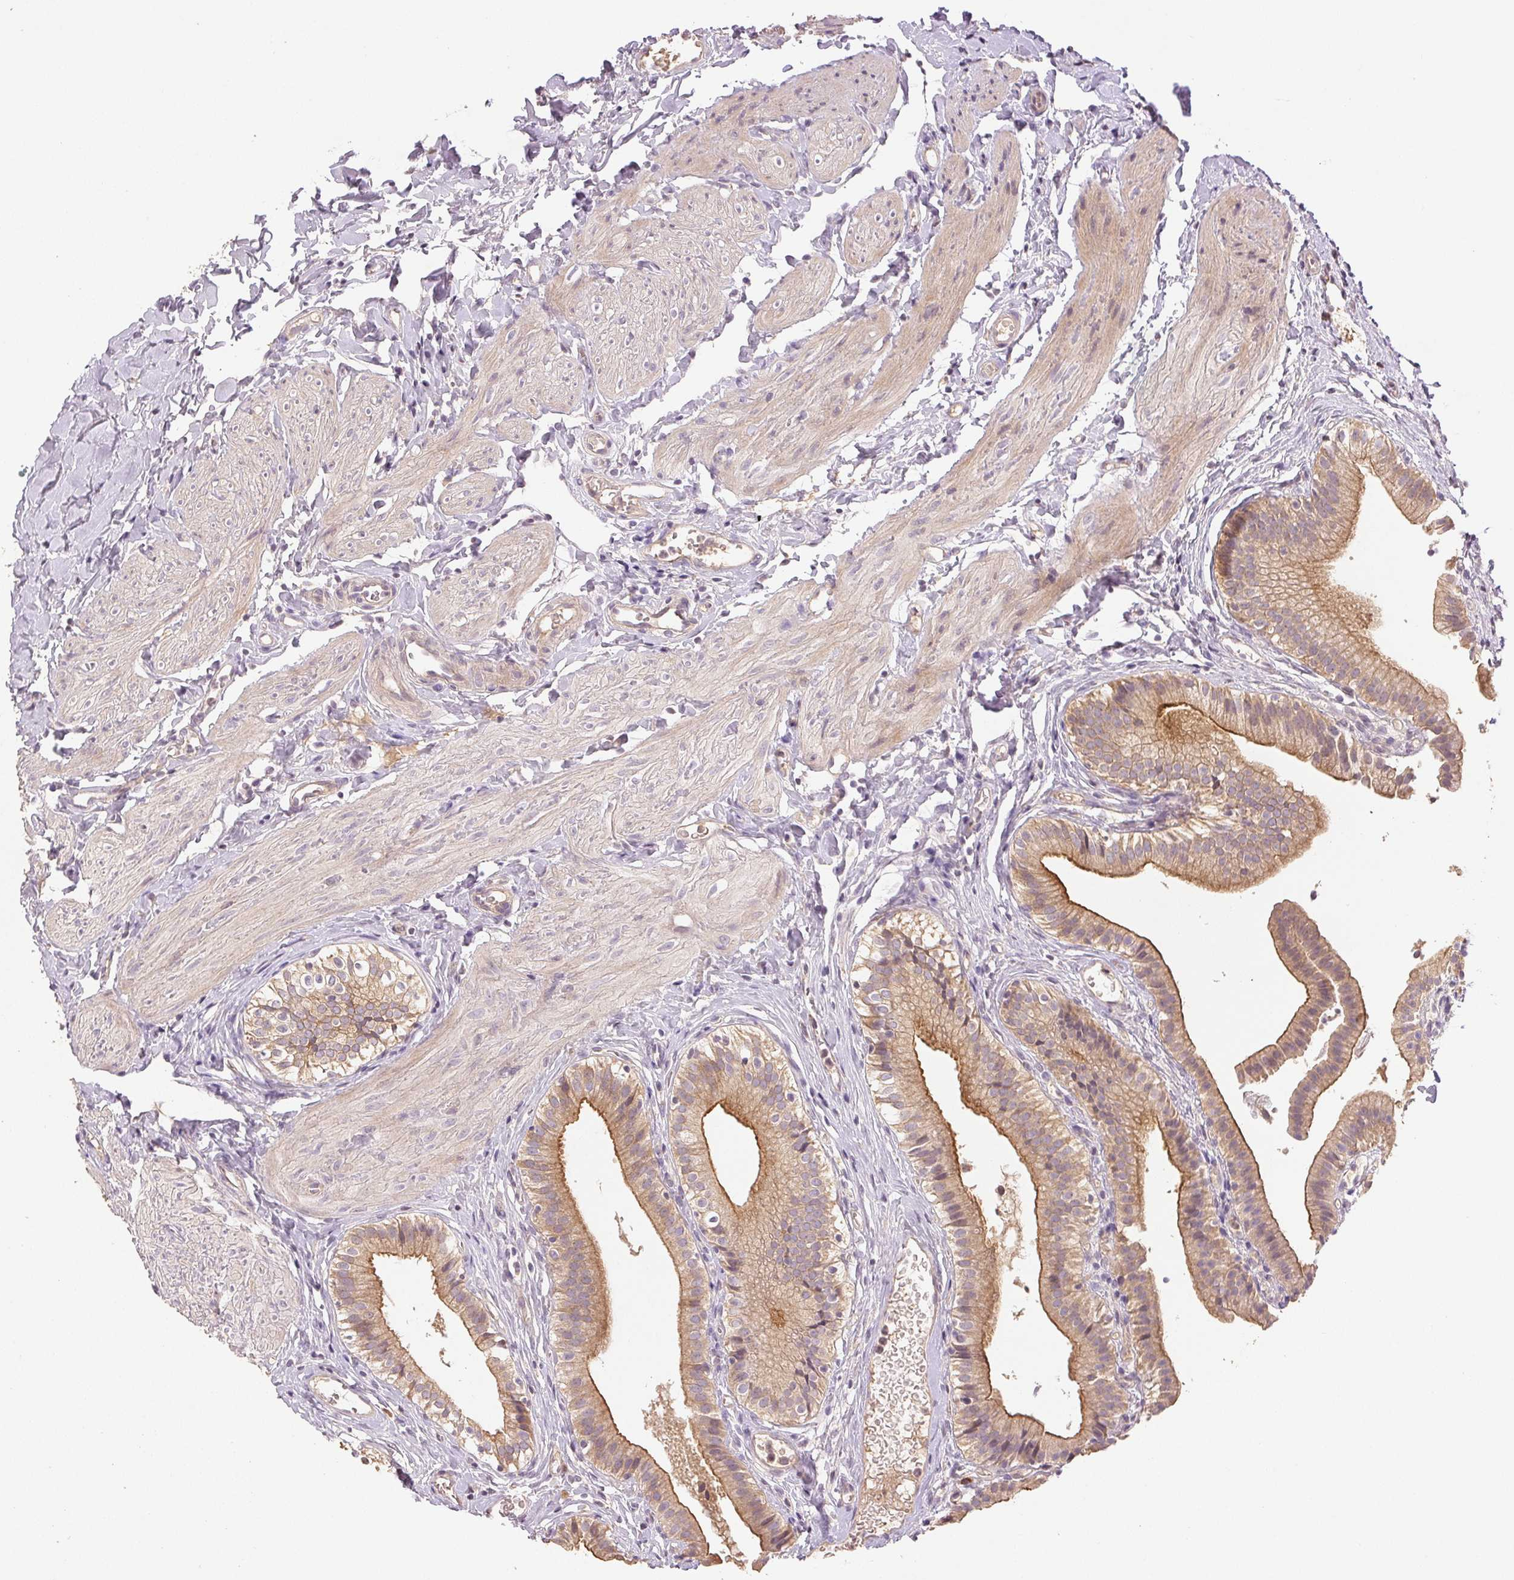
{"staining": {"intensity": "moderate", "quantity": ">75%", "location": "cytoplasmic/membranous"}, "tissue": "gallbladder", "cell_type": "Glandular cells", "image_type": "normal", "snomed": [{"axis": "morphology", "description": "Normal tissue, NOS"}, {"axis": "topography", "description": "Gallbladder"}], "caption": "An IHC photomicrograph of normal tissue is shown. Protein staining in brown shows moderate cytoplasmic/membranous positivity in gallbladder within glandular cells.", "gene": "YIF1B", "patient": {"sex": "female", "age": 47}}